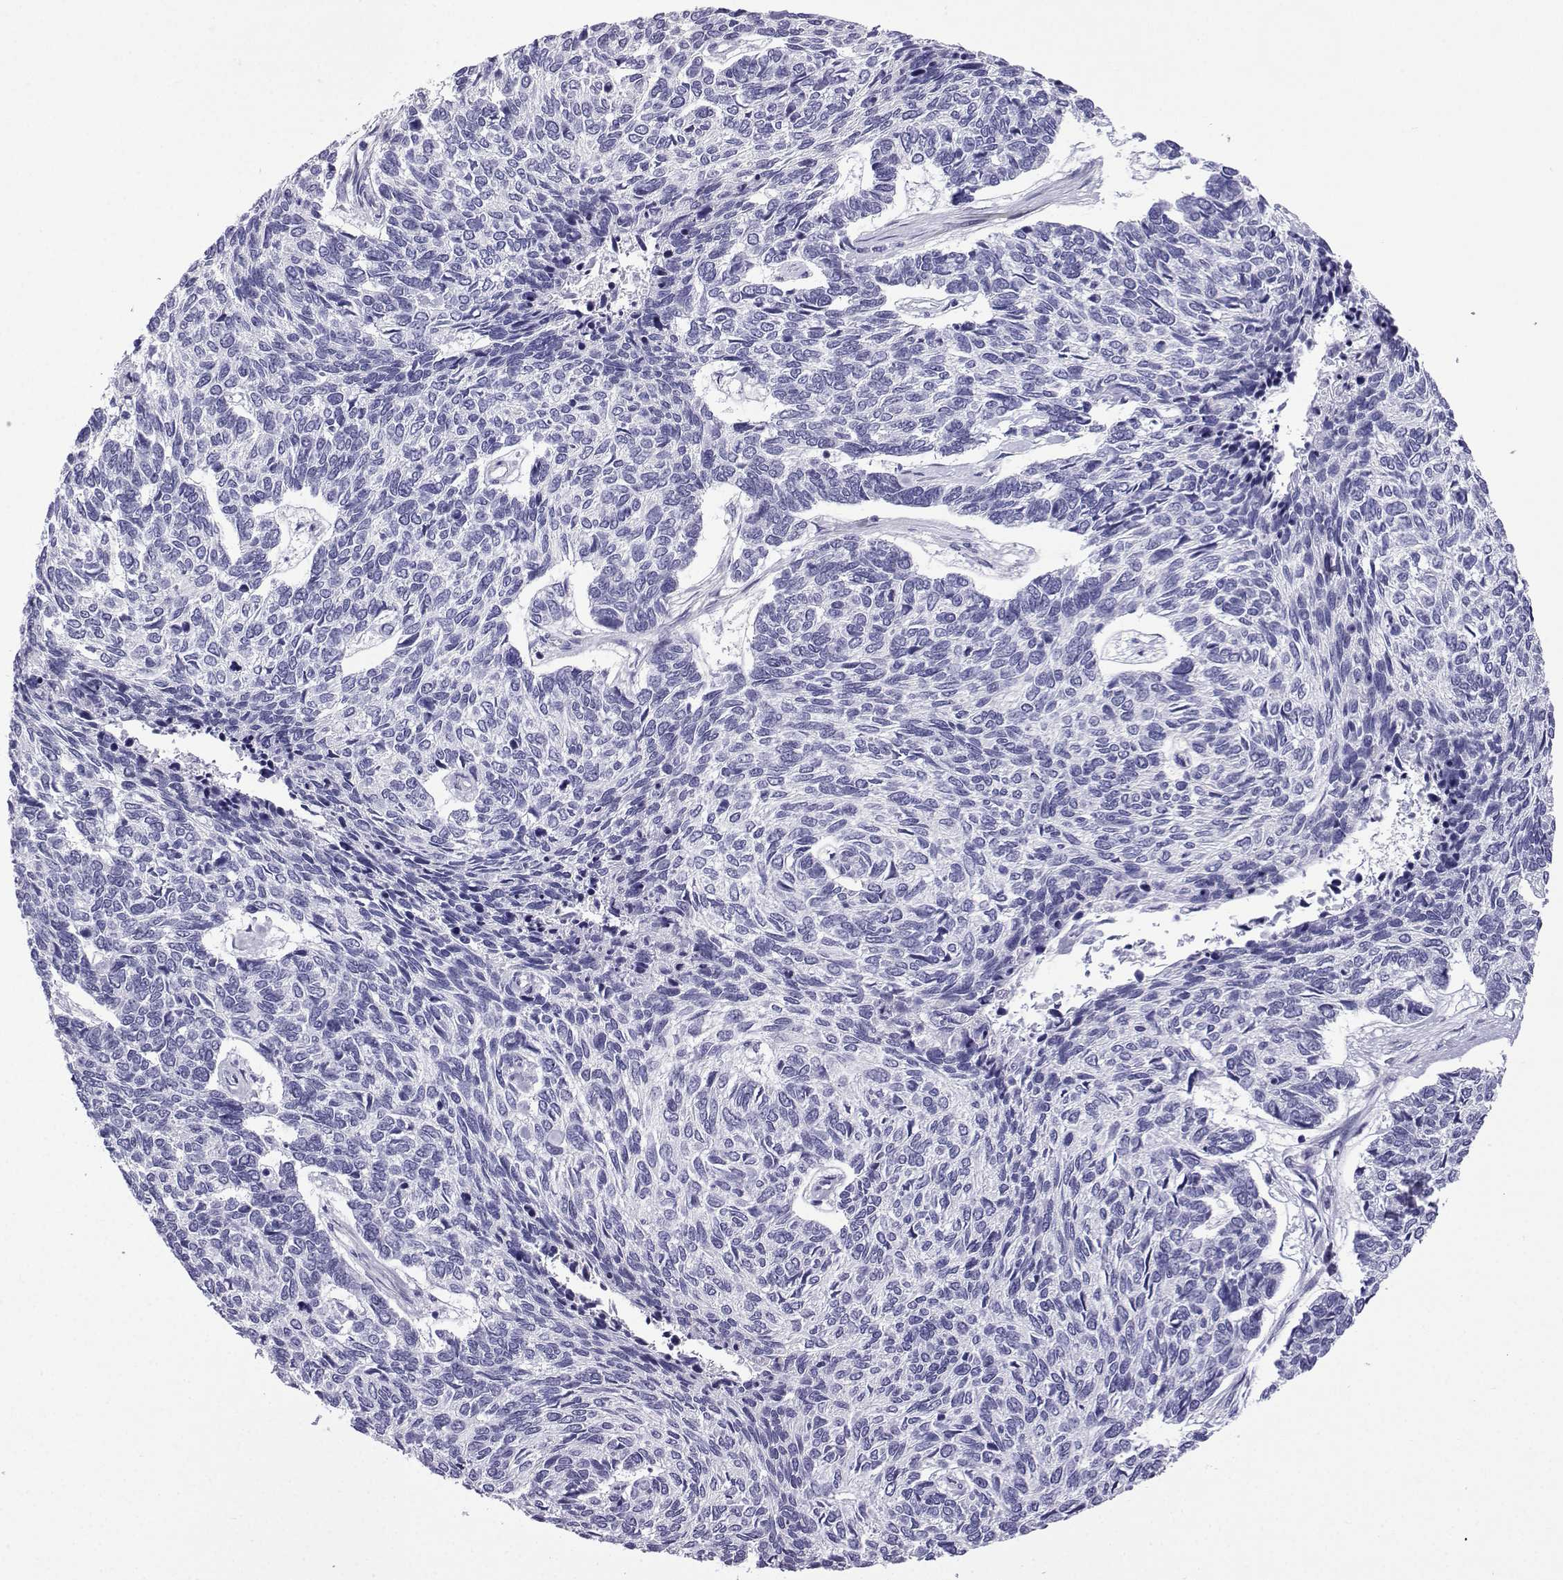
{"staining": {"intensity": "negative", "quantity": "none", "location": "none"}, "tissue": "skin cancer", "cell_type": "Tumor cells", "image_type": "cancer", "snomed": [{"axis": "morphology", "description": "Basal cell carcinoma"}, {"axis": "topography", "description": "Skin"}], "caption": "Tumor cells show no significant protein positivity in skin cancer (basal cell carcinoma).", "gene": "KCNF1", "patient": {"sex": "female", "age": 65}}